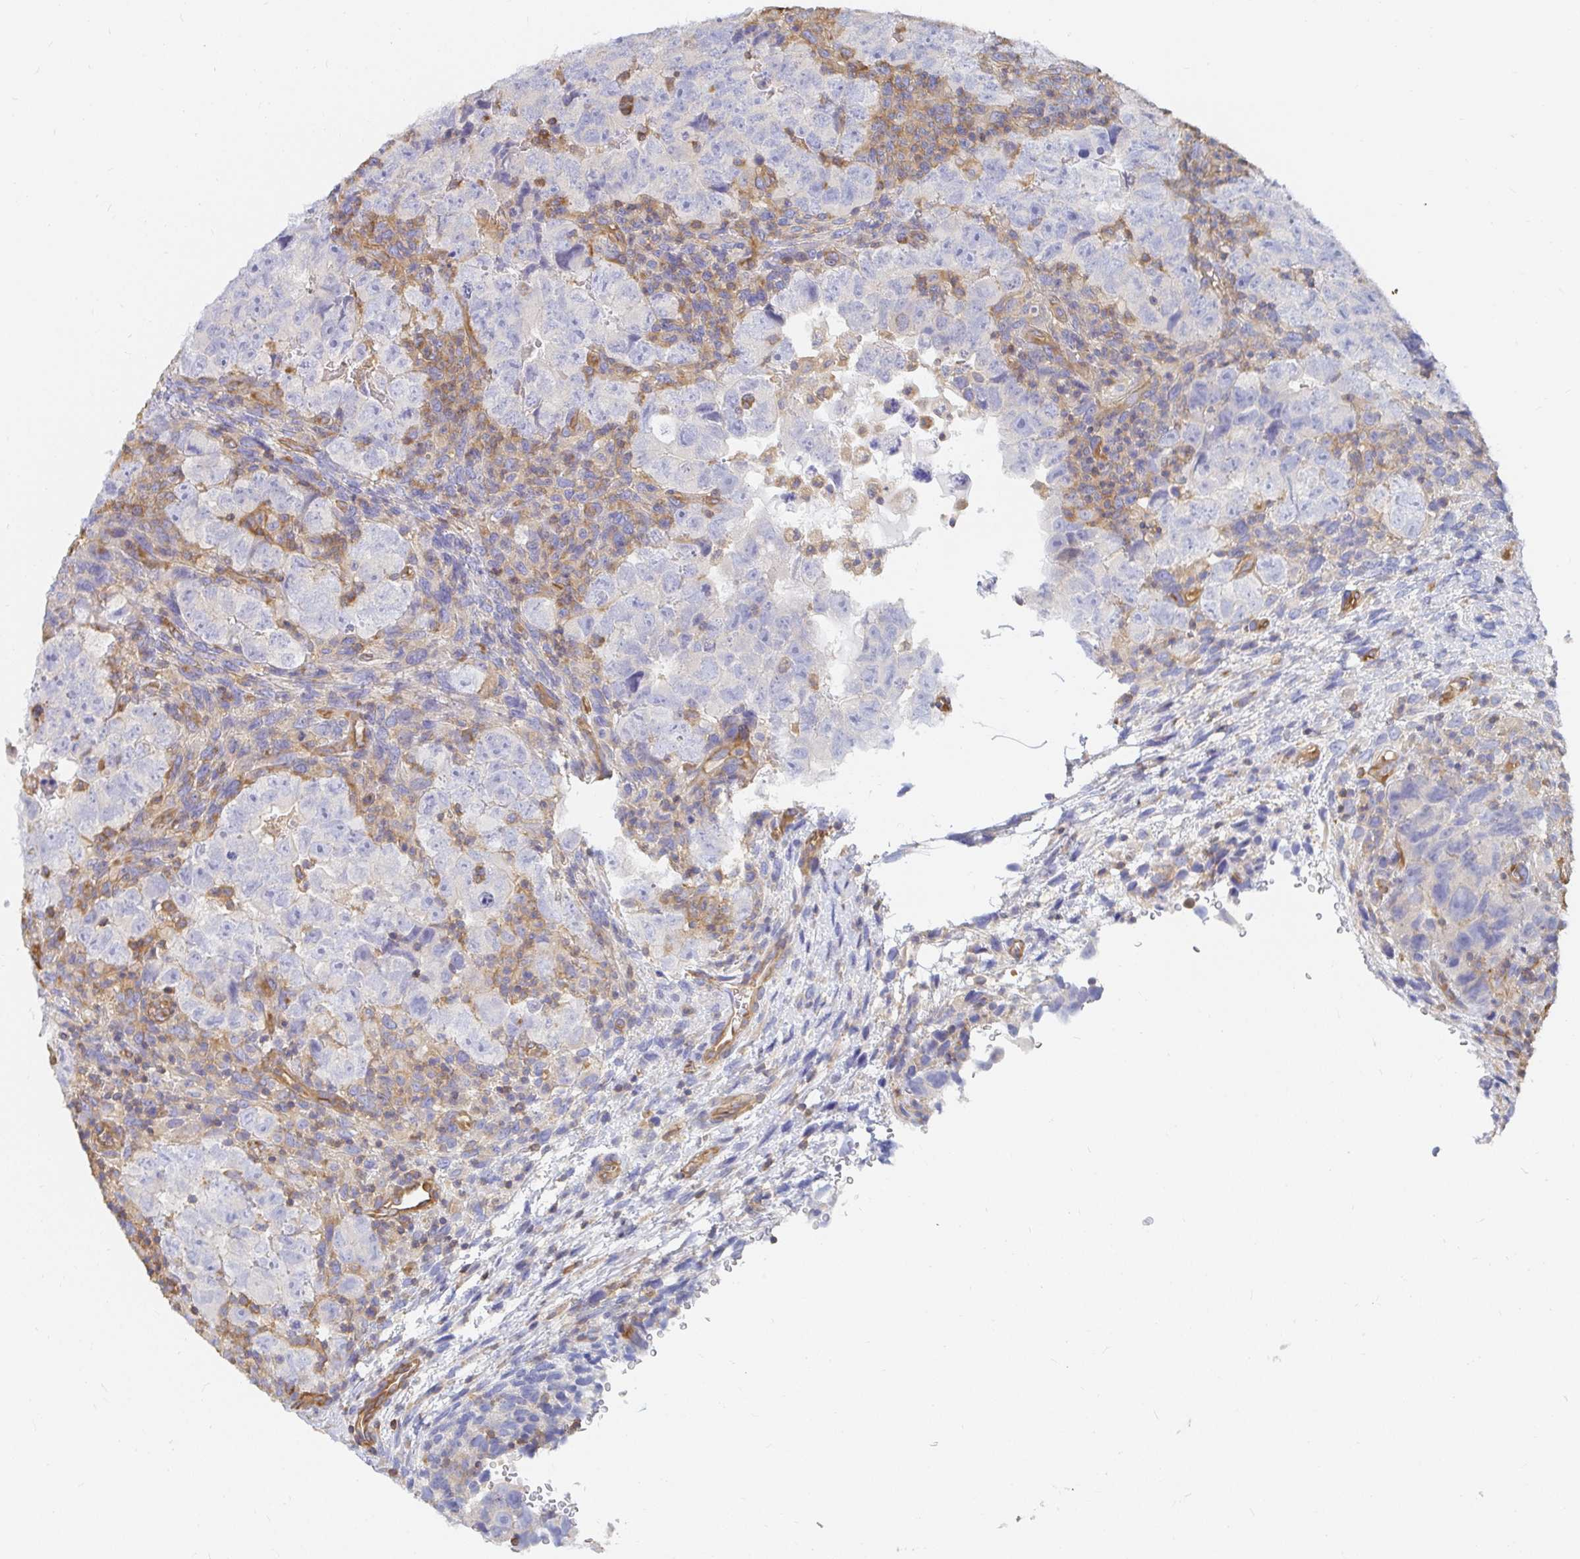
{"staining": {"intensity": "negative", "quantity": "none", "location": "none"}, "tissue": "testis cancer", "cell_type": "Tumor cells", "image_type": "cancer", "snomed": [{"axis": "morphology", "description": "Carcinoma, Embryonal, NOS"}, {"axis": "topography", "description": "Testis"}], "caption": "Immunohistochemistry photomicrograph of neoplastic tissue: human testis embryonal carcinoma stained with DAB displays no significant protein staining in tumor cells.", "gene": "TSPAN19", "patient": {"sex": "male", "age": 24}}